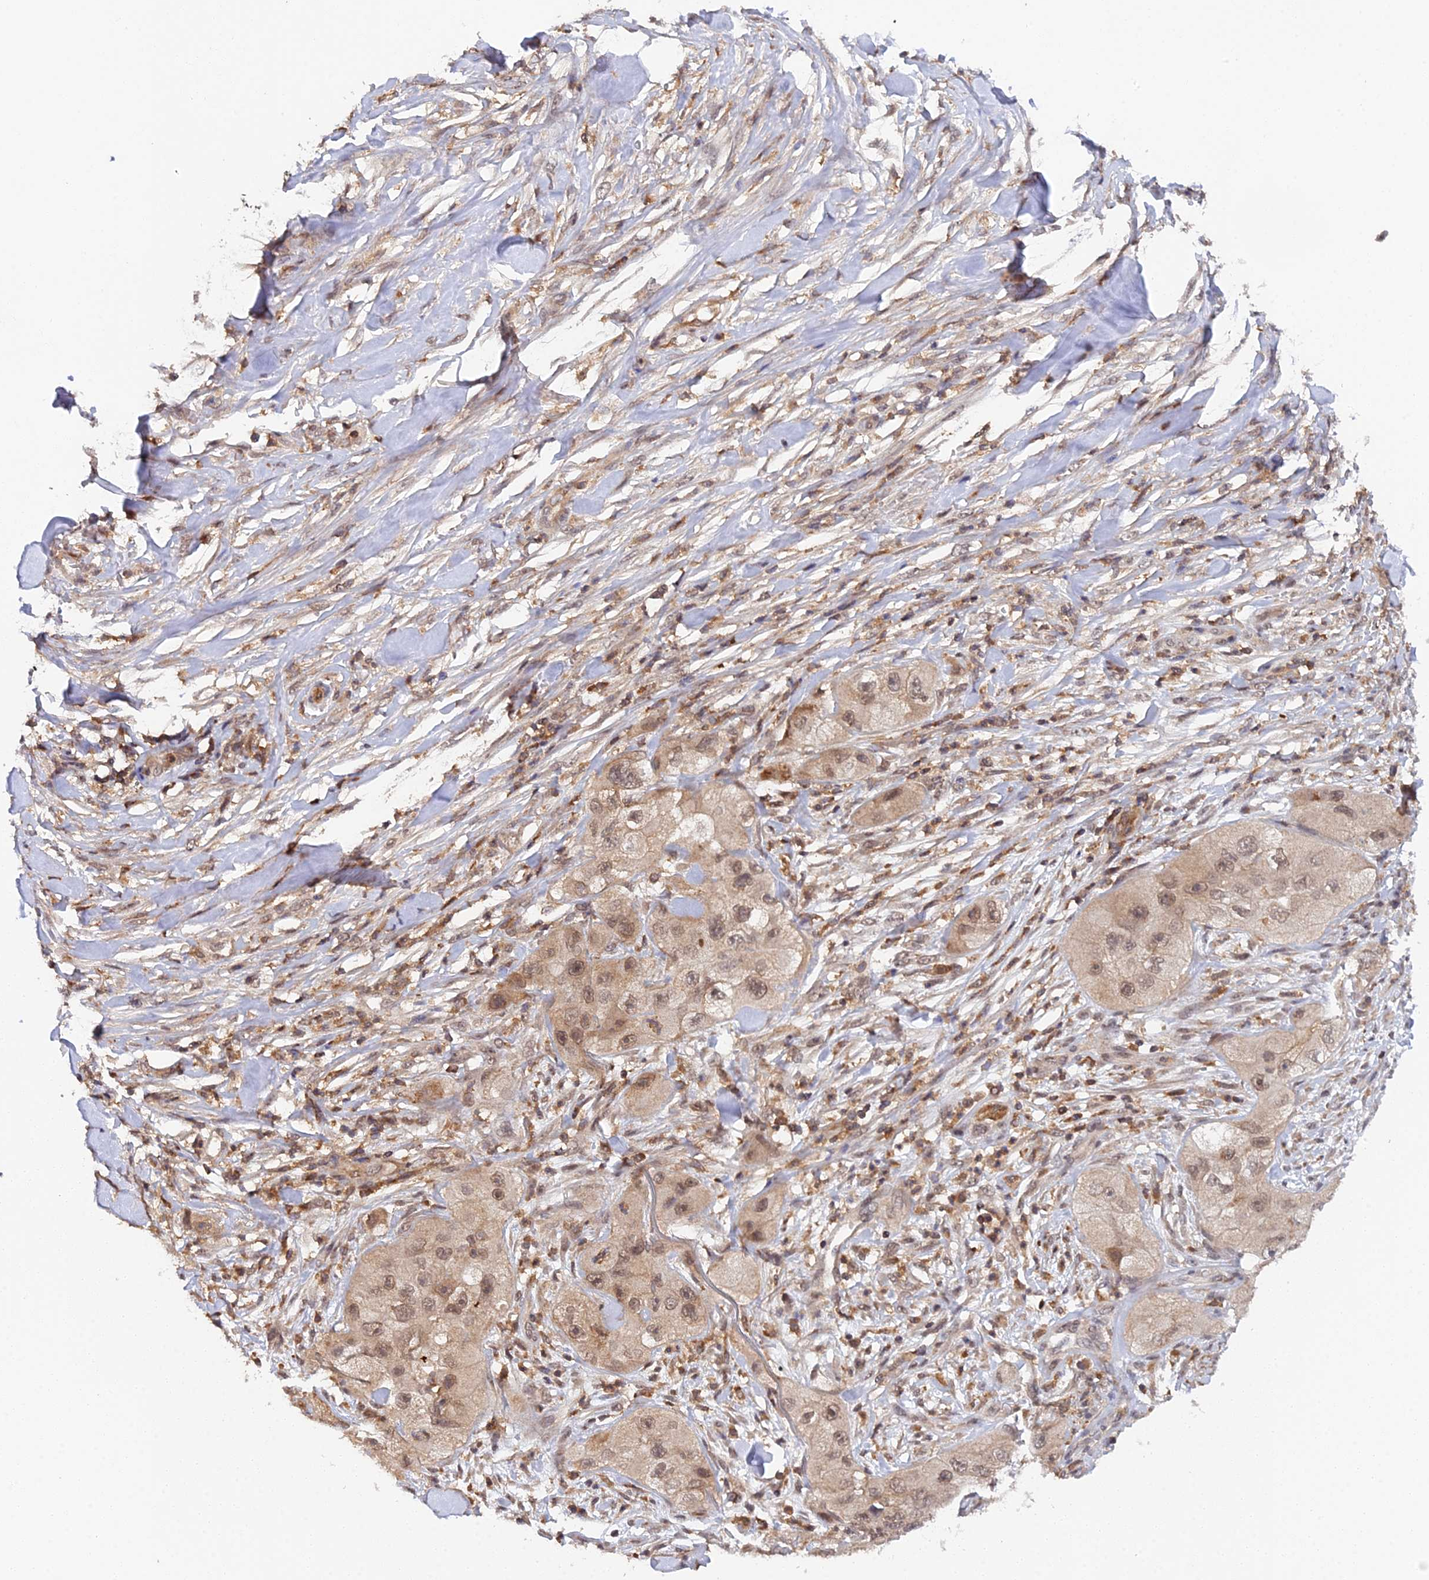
{"staining": {"intensity": "moderate", "quantity": ">75%", "location": "nuclear"}, "tissue": "skin cancer", "cell_type": "Tumor cells", "image_type": "cancer", "snomed": [{"axis": "morphology", "description": "Squamous cell carcinoma, NOS"}, {"axis": "topography", "description": "Skin"}, {"axis": "topography", "description": "Subcutis"}], "caption": "IHC micrograph of skin cancer (squamous cell carcinoma) stained for a protein (brown), which reveals medium levels of moderate nuclear positivity in about >75% of tumor cells.", "gene": "TPRX1", "patient": {"sex": "male", "age": 73}}